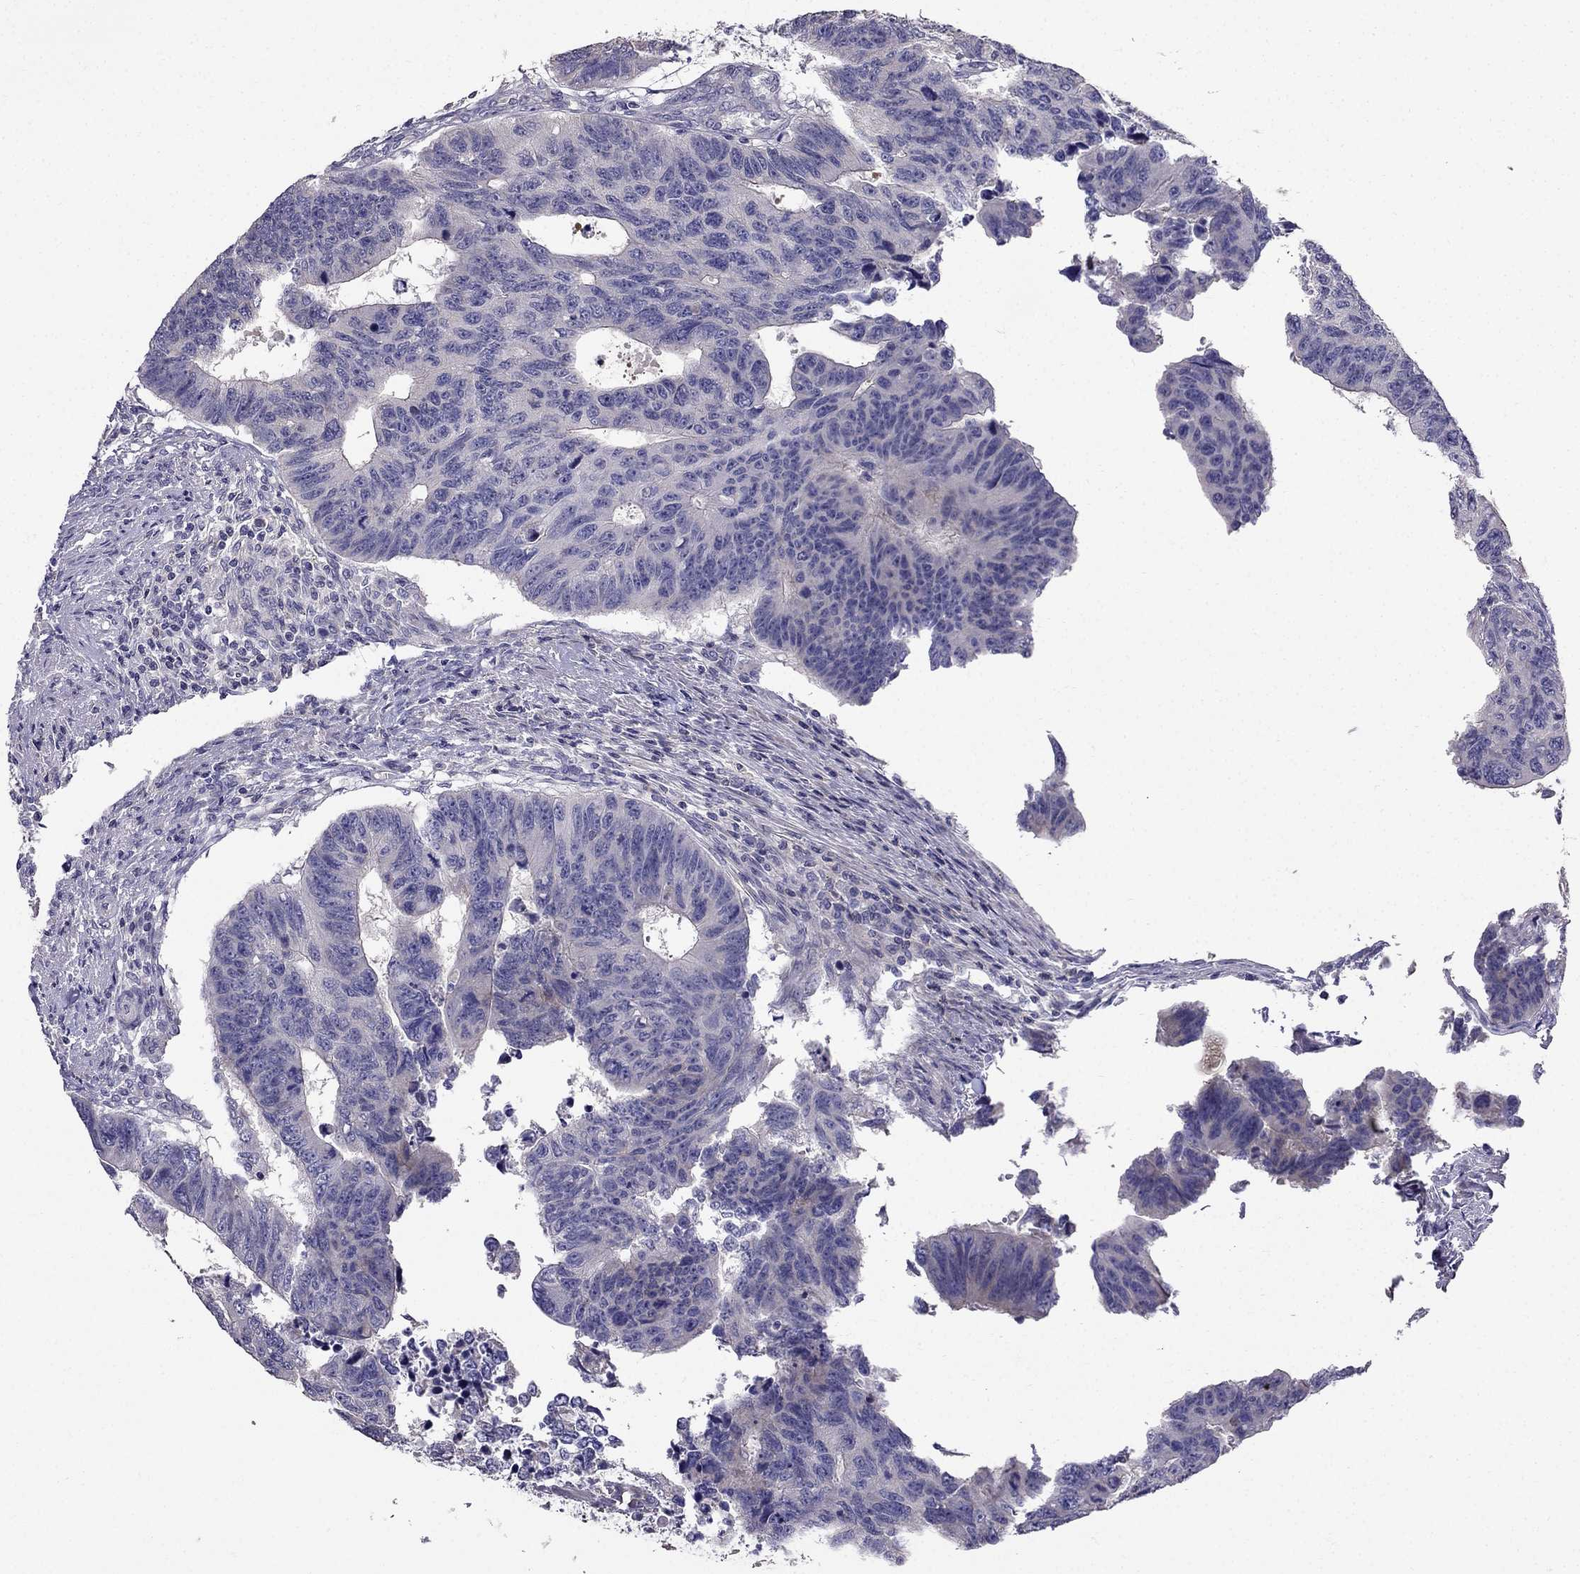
{"staining": {"intensity": "negative", "quantity": "none", "location": "none"}, "tissue": "colorectal cancer", "cell_type": "Tumor cells", "image_type": "cancer", "snomed": [{"axis": "morphology", "description": "Adenocarcinoma, NOS"}, {"axis": "topography", "description": "Rectum"}], "caption": "Tumor cells are negative for brown protein staining in adenocarcinoma (colorectal).", "gene": "AS3MT", "patient": {"sex": "female", "age": 85}}